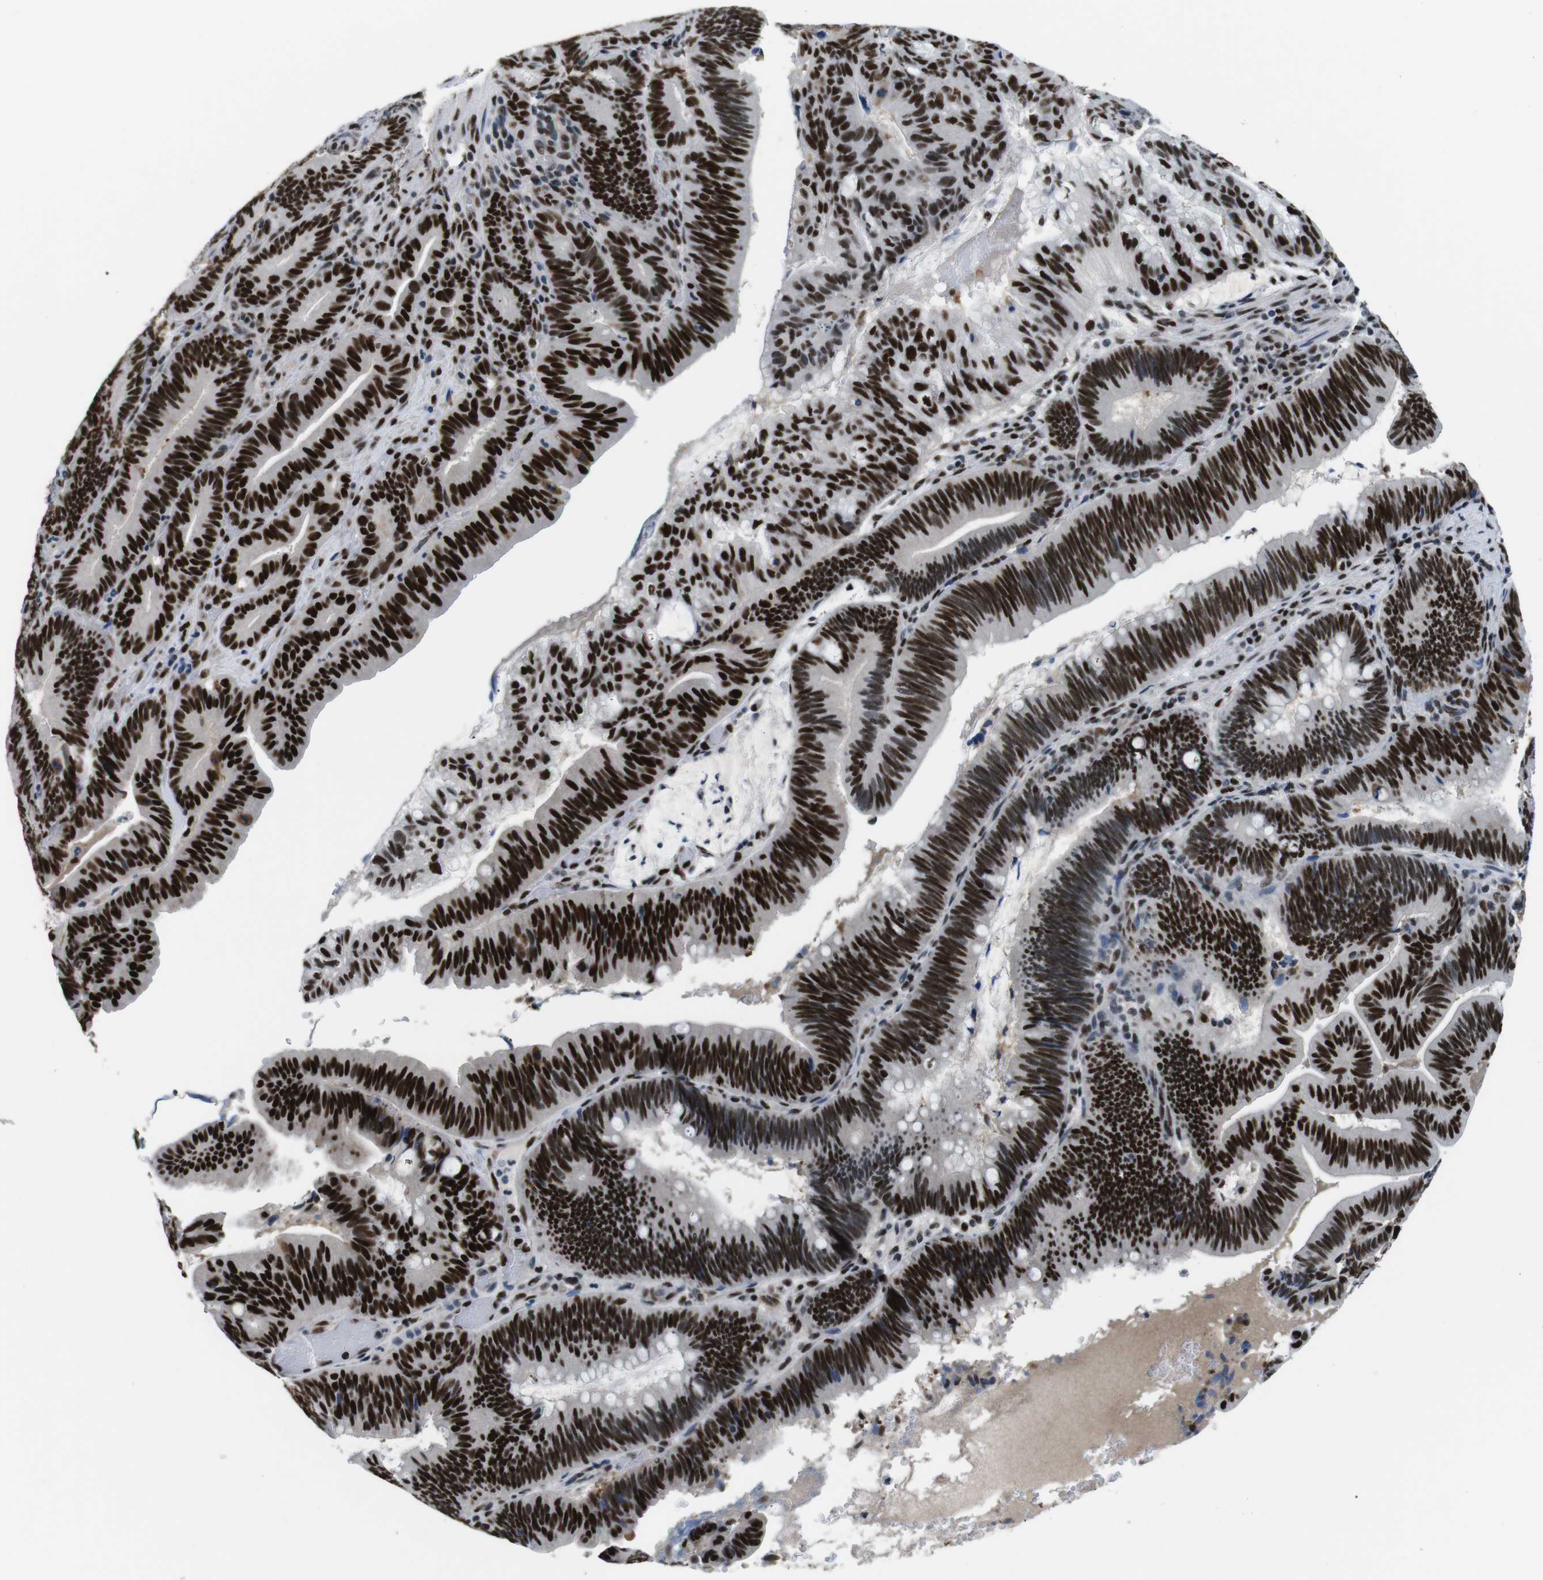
{"staining": {"intensity": "strong", "quantity": ">75%", "location": "nuclear"}, "tissue": "pancreatic cancer", "cell_type": "Tumor cells", "image_type": "cancer", "snomed": [{"axis": "morphology", "description": "Adenocarcinoma, NOS"}, {"axis": "topography", "description": "Pancreas"}], "caption": "Protein analysis of pancreatic adenocarcinoma tissue exhibits strong nuclear positivity in about >75% of tumor cells.", "gene": "PSME3", "patient": {"sex": "male", "age": 82}}